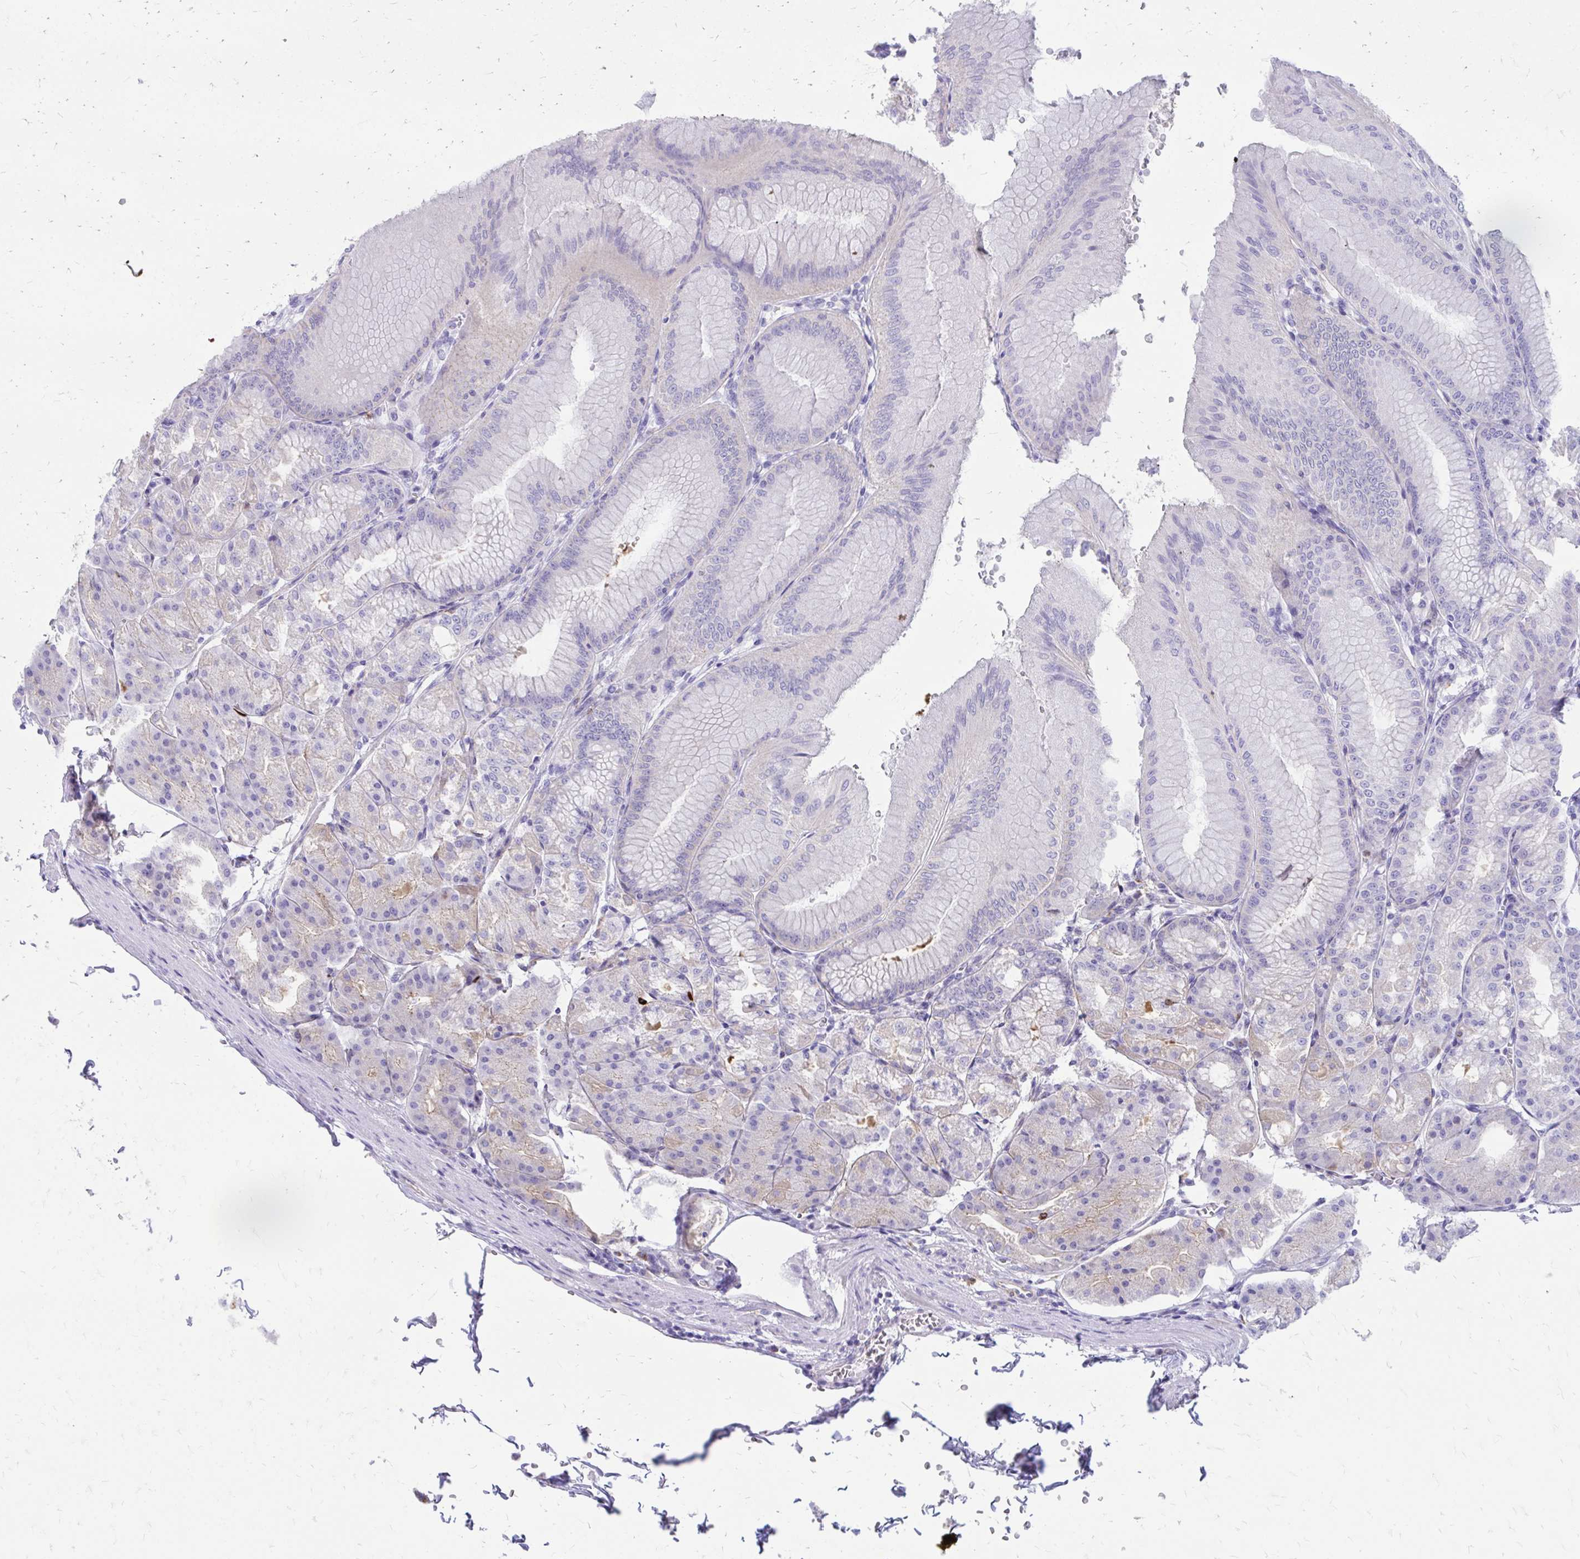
{"staining": {"intensity": "weak", "quantity": "<25%", "location": "cytoplasmic/membranous"}, "tissue": "stomach", "cell_type": "Glandular cells", "image_type": "normal", "snomed": [{"axis": "morphology", "description": "Normal tissue, NOS"}, {"axis": "topography", "description": "Stomach, lower"}], "caption": "Immunohistochemistry (IHC) histopathology image of benign stomach: human stomach stained with DAB shows no significant protein positivity in glandular cells. Nuclei are stained in blue.", "gene": "ZNF699", "patient": {"sex": "male", "age": 71}}